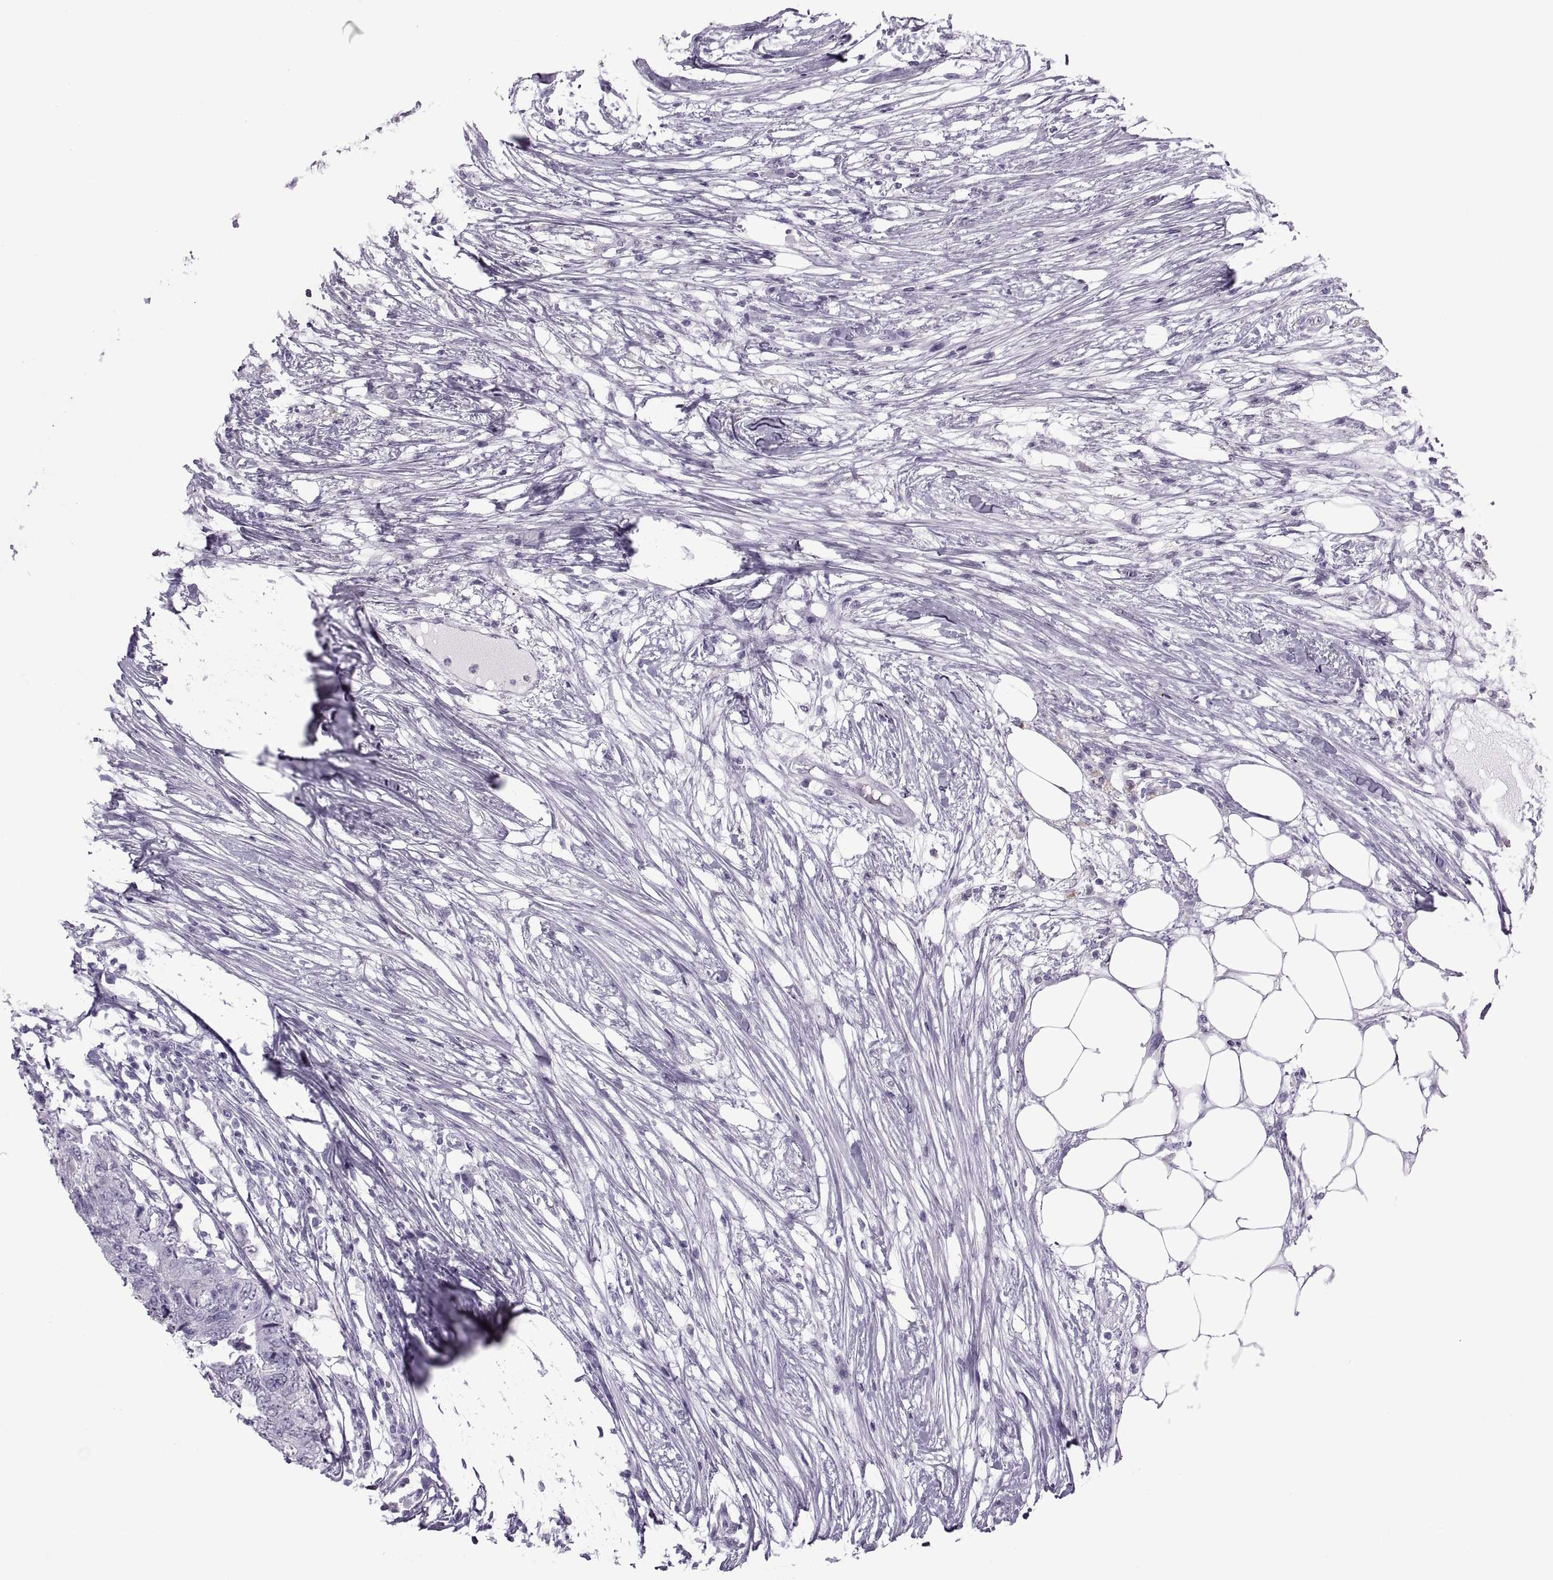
{"staining": {"intensity": "negative", "quantity": "none", "location": "none"}, "tissue": "colorectal cancer", "cell_type": "Tumor cells", "image_type": "cancer", "snomed": [{"axis": "morphology", "description": "Adenocarcinoma, NOS"}, {"axis": "topography", "description": "Colon"}], "caption": "DAB (3,3'-diaminobenzidine) immunohistochemical staining of human colorectal adenocarcinoma reveals no significant expression in tumor cells.", "gene": "FAM24A", "patient": {"sex": "female", "age": 48}}